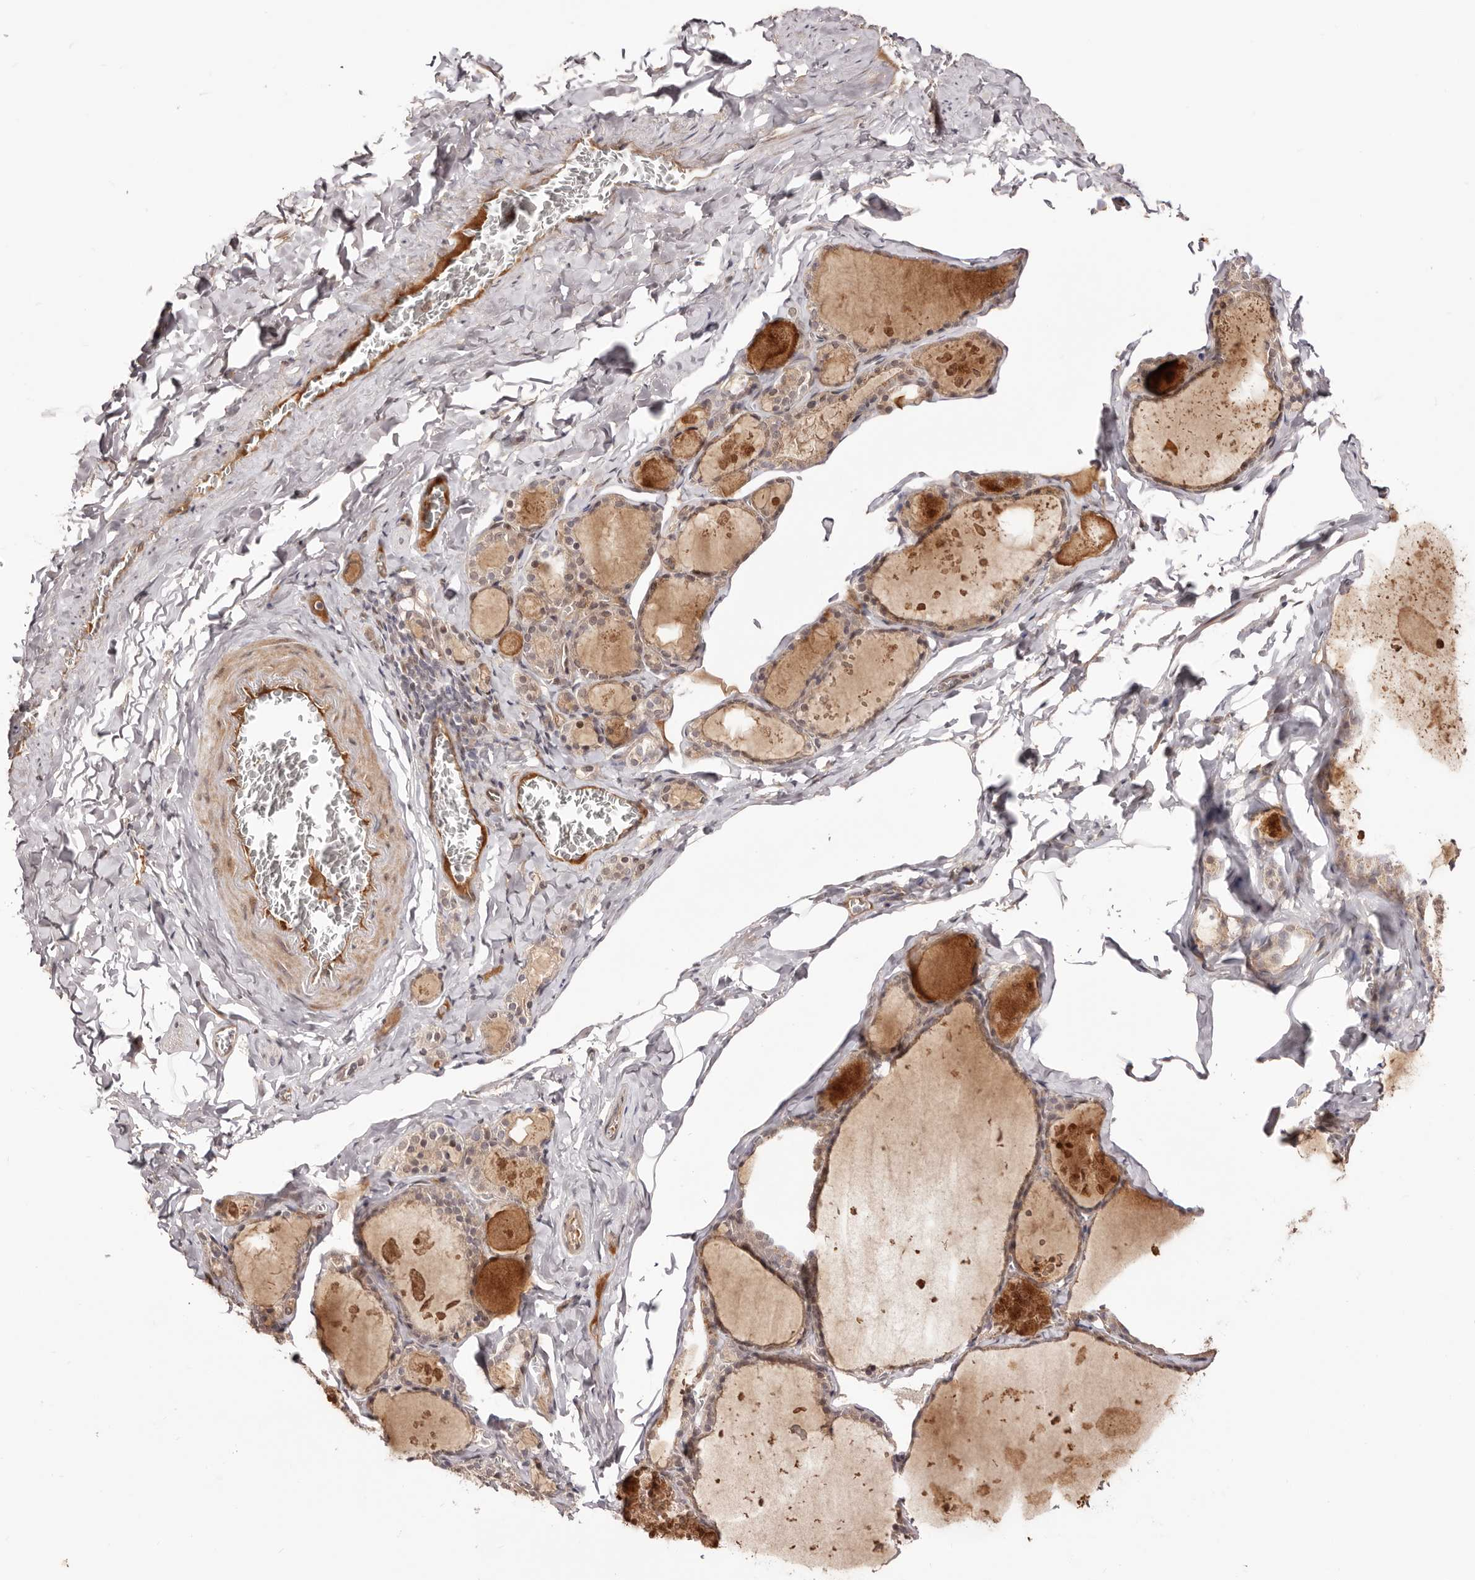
{"staining": {"intensity": "moderate", "quantity": ">75%", "location": "cytoplasmic/membranous,nuclear"}, "tissue": "thyroid gland", "cell_type": "Glandular cells", "image_type": "normal", "snomed": [{"axis": "morphology", "description": "Normal tissue, NOS"}, {"axis": "topography", "description": "Thyroid gland"}], "caption": "The photomicrograph reveals immunohistochemical staining of normal thyroid gland. There is moderate cytoplasmic/membranous,nuclear expression is present in approximately >75% of glandular cells.", "gene": "EGR3", "patient": {"sex": "male", "age": 56}}